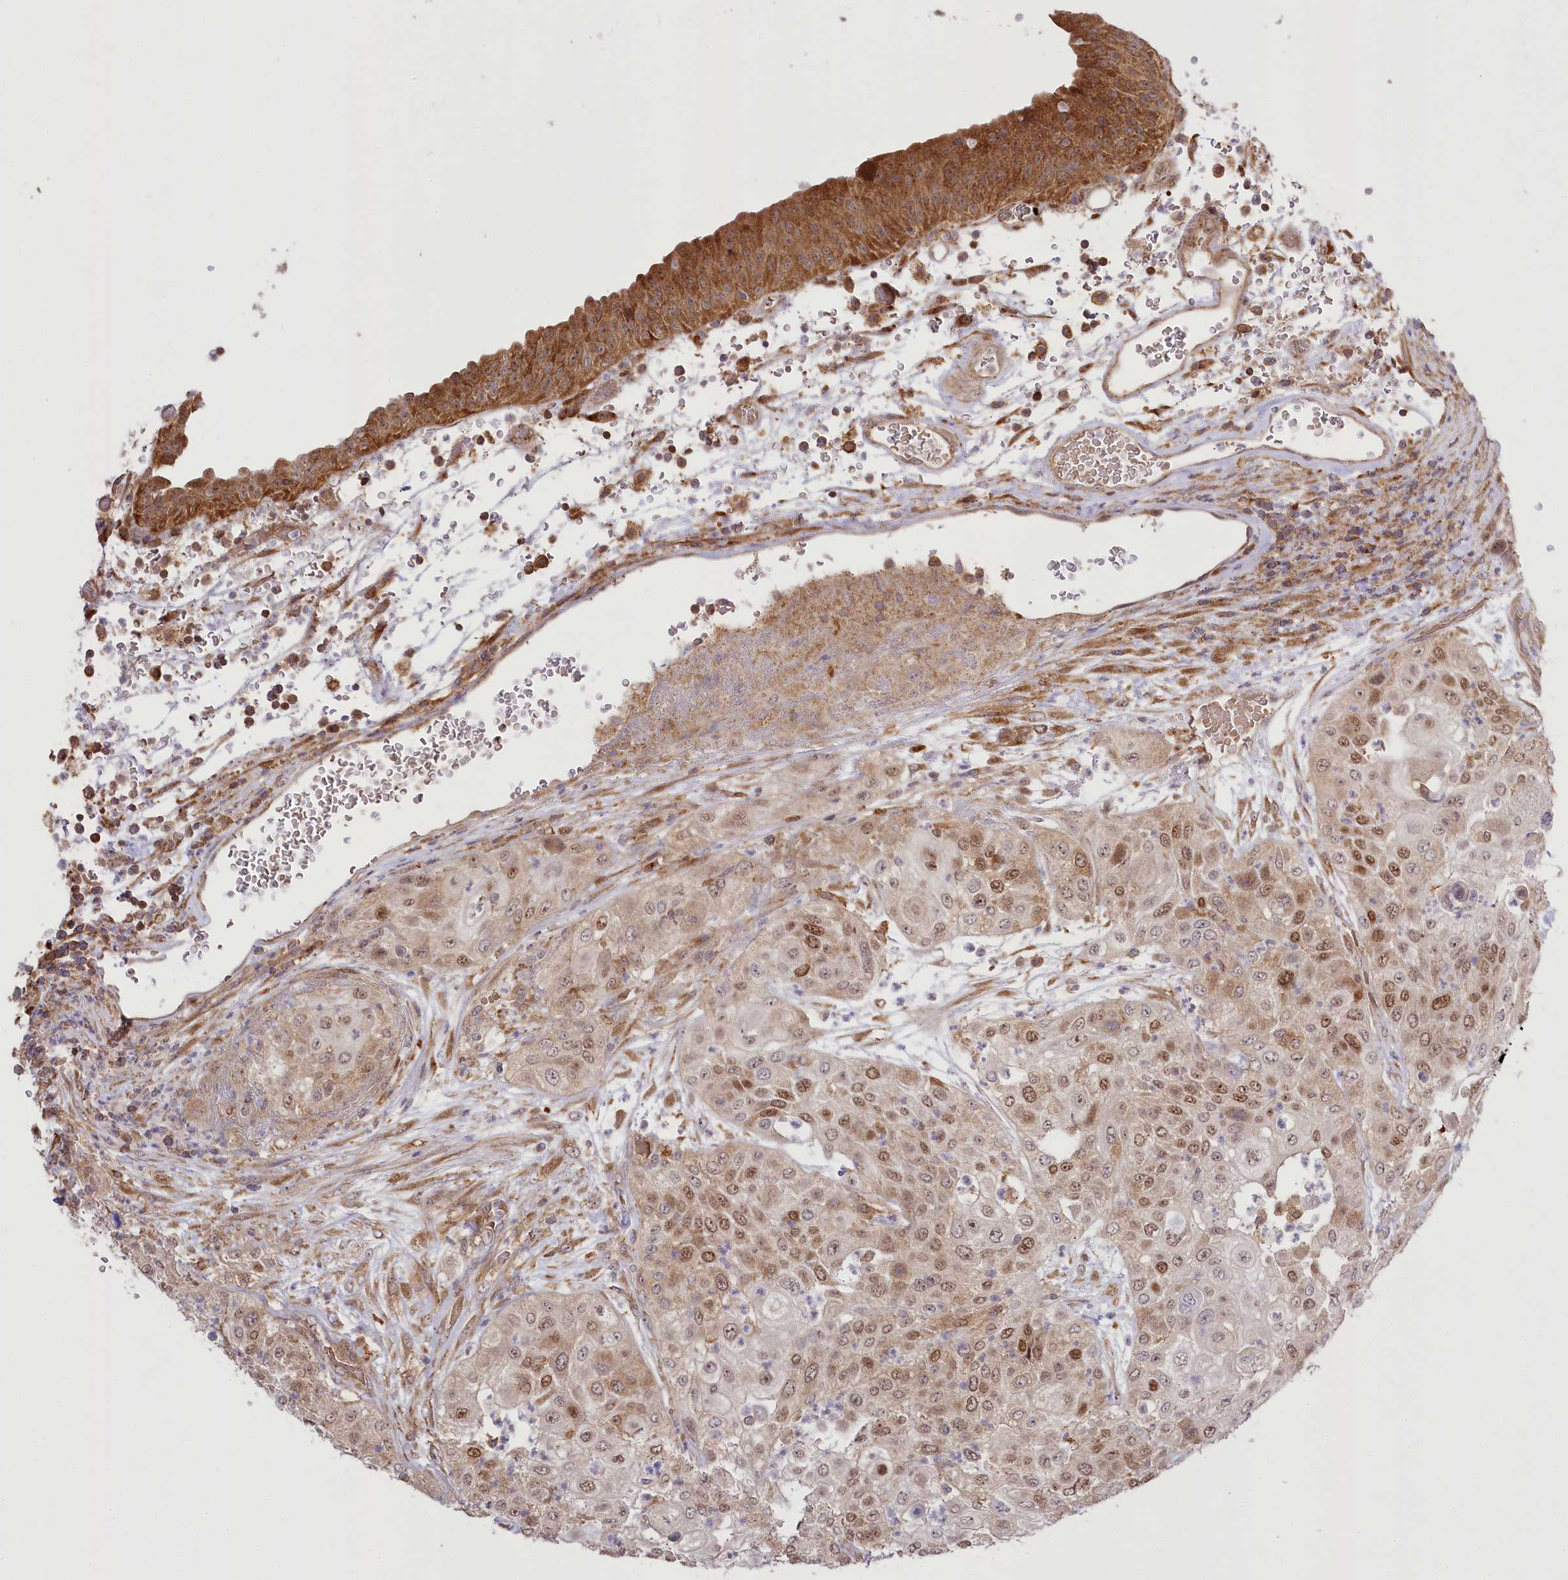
{"staining": {"intensity": "moderate", "quantity": "25%-75%", "location": "nuclear"}, "tissue": "urothelial cancer", "cell_type": "Tumor cells", "image_type": "cancer", "snomed": [{"axis": "morphology", "description": "Urothelial carcinoma, High grade"}, {"axis": "topography", "description": "Urinary bladder"}], "caption": "Tumor cells exhibit medium levels of moderate nuclear positivity in about 25%-75% of cells in human high-grade urothelial carcinoma.", "gene": "CCDC91", "patient": {"sex": "female", "age": 79}}